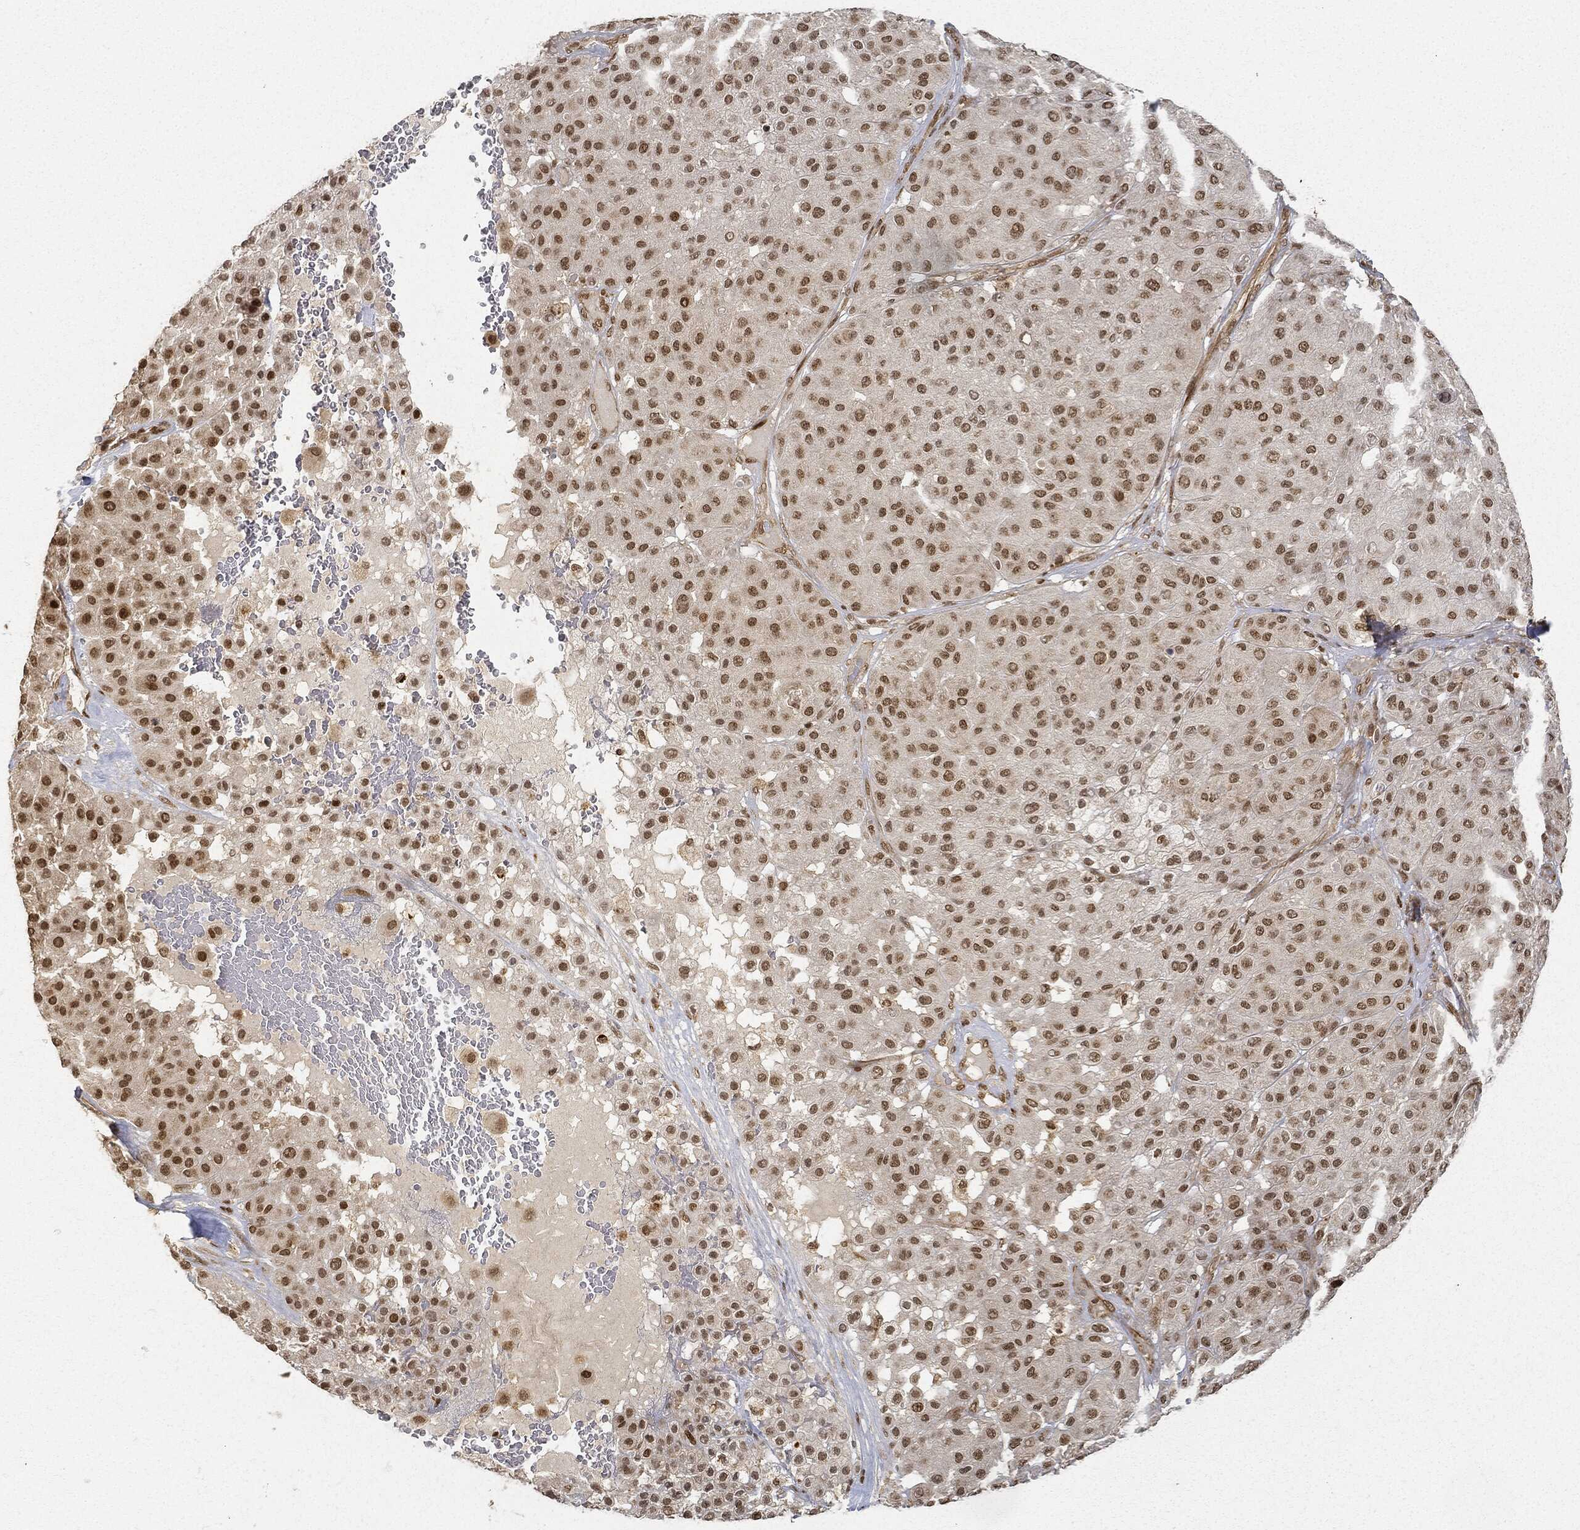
{"staining": {"intensity": "moderate", "quantity": ">75%", "location": "nuclear"}, "tissue": "melanoma", "cell_type": "Tumor cells", "image_type": "cancer", "snomed": [{"axis": "morphology", "description": "Malignant melanoma, Metastatic site"}, {"axis": "topography", "description": "Smooth muscle"}], "caption": "The image exhibits staining of melanoma, revealing moderate nuclear protein expression (brown color) within tumor cells. The protein is shown in brown color, while the nuclei are stained blue.", "gene": "CIB1", "patient": {"sex": "male", "age": 41}}